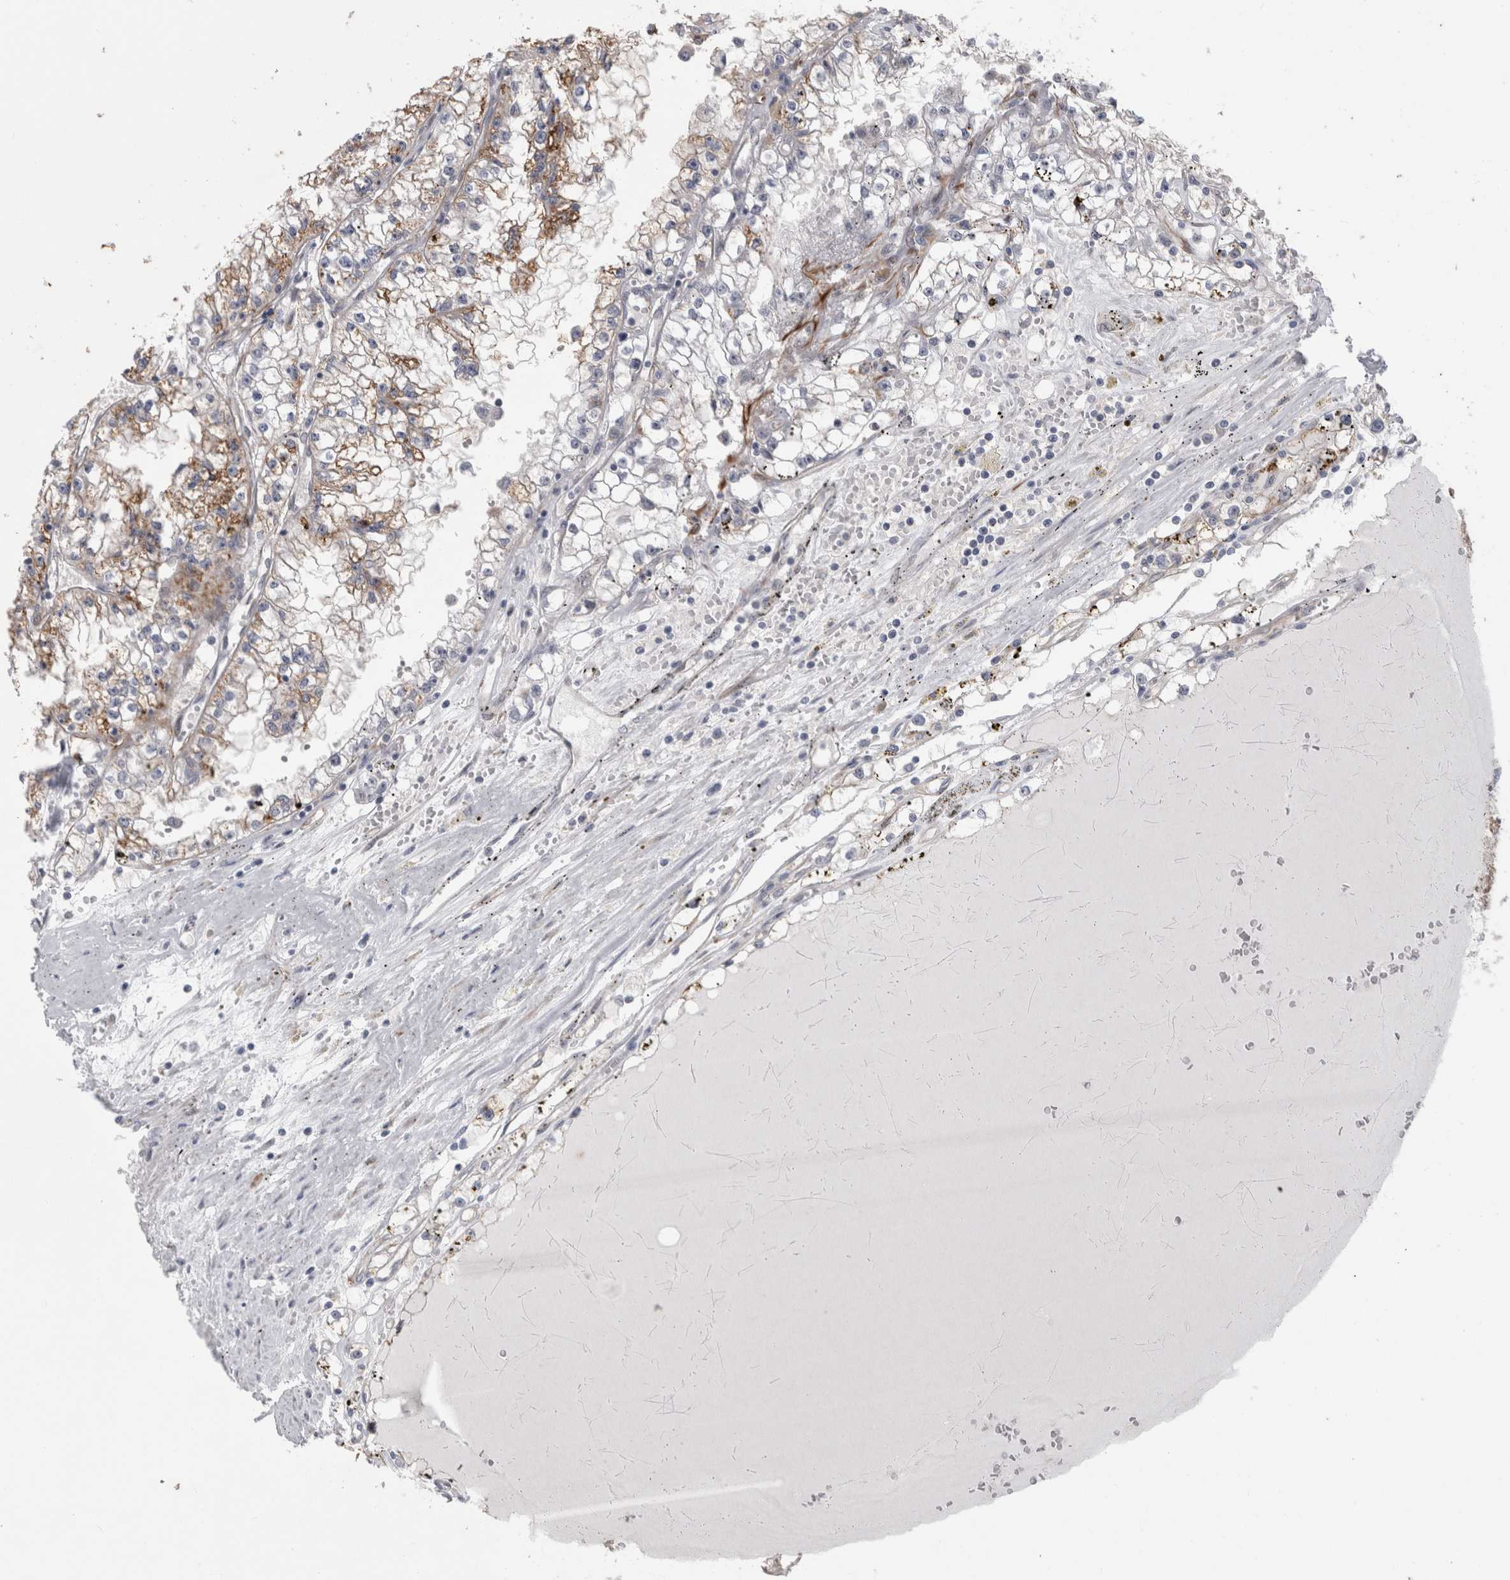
{"staining": {"intensity": "moderate", "quantity": "<25%", "location": "cytoplasmic/membranous"}, "tissue": "renal cancer", "cell_type": "Tumor cells", "image_type": "cancer", "snomed": [{"axis": "morphology", "description": "Adenocarcinoma, NOS"}, {"axis": "topography", "description": "Kidney"}], "caption": "The histopathology image exhibits staining of renal adenocarcinoma, revealing moderate cytoplasmic/membranous protein positivity (brown color) within tumor cells.", "gene": "FAM83H", "patient": {"sex": "male", "age": 56}}